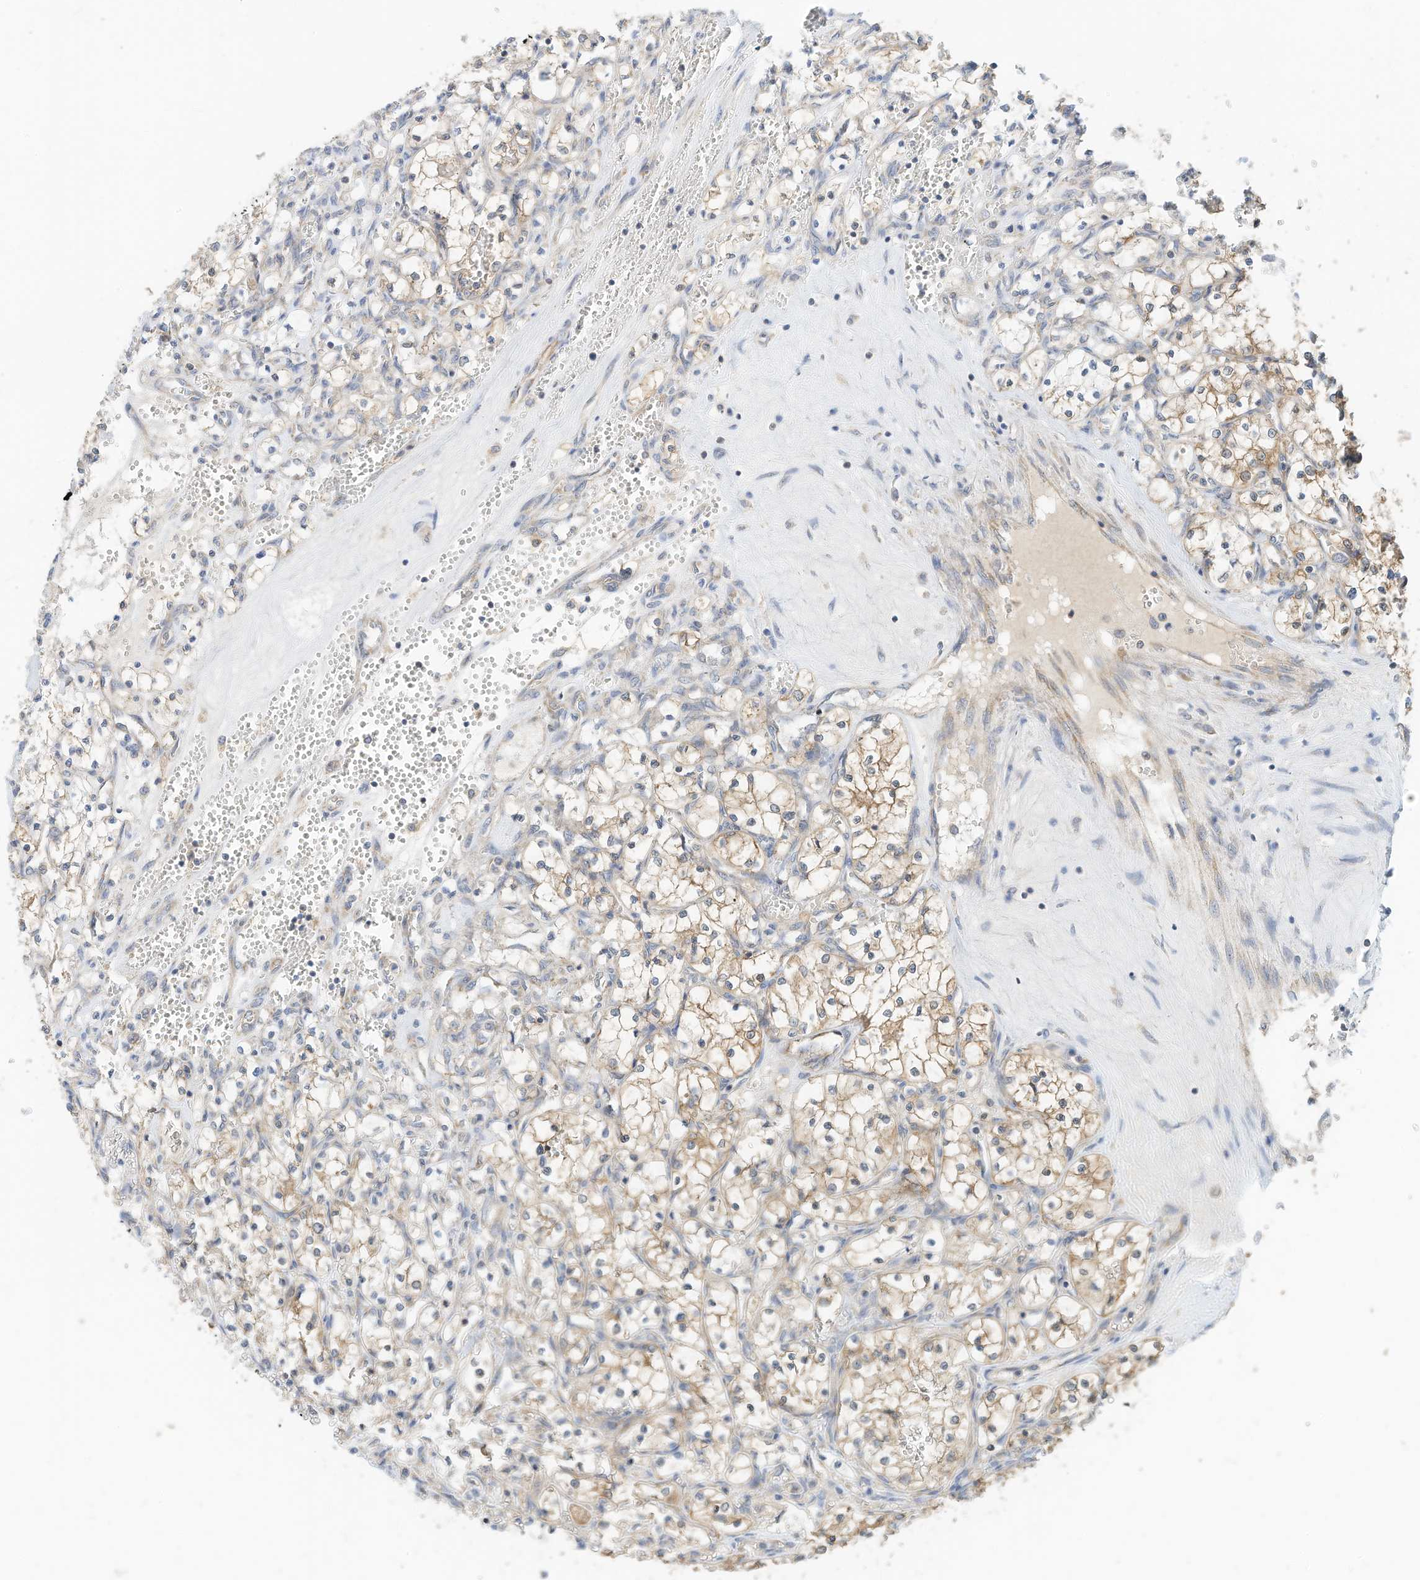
{"staining": {"intensity": "moderate", "quantity": "25%-75%", "location": "cytoplasmic/membranous"}, "tissue": "renal cancer", "cell_type": "Tumor cells", "image_type": "cancer", "snomed": [{"axis": "morphology", "description": "Adenocarcinoma, NOS"}, {"axis": "topography", "description": "Kidney"}], "caption": "The micrograph demonstrates immunohistochemical staining of renal cancer (adenocarcinoma). There is moderate cytoplasmic/membranous staining is appreciated in about 25%-75% of tumor cells. (brown staining indicates protein expression, while blue staining denotes nuclei).", "gene": "METTL6", "patient": {"sex": "female", "age": 69}}